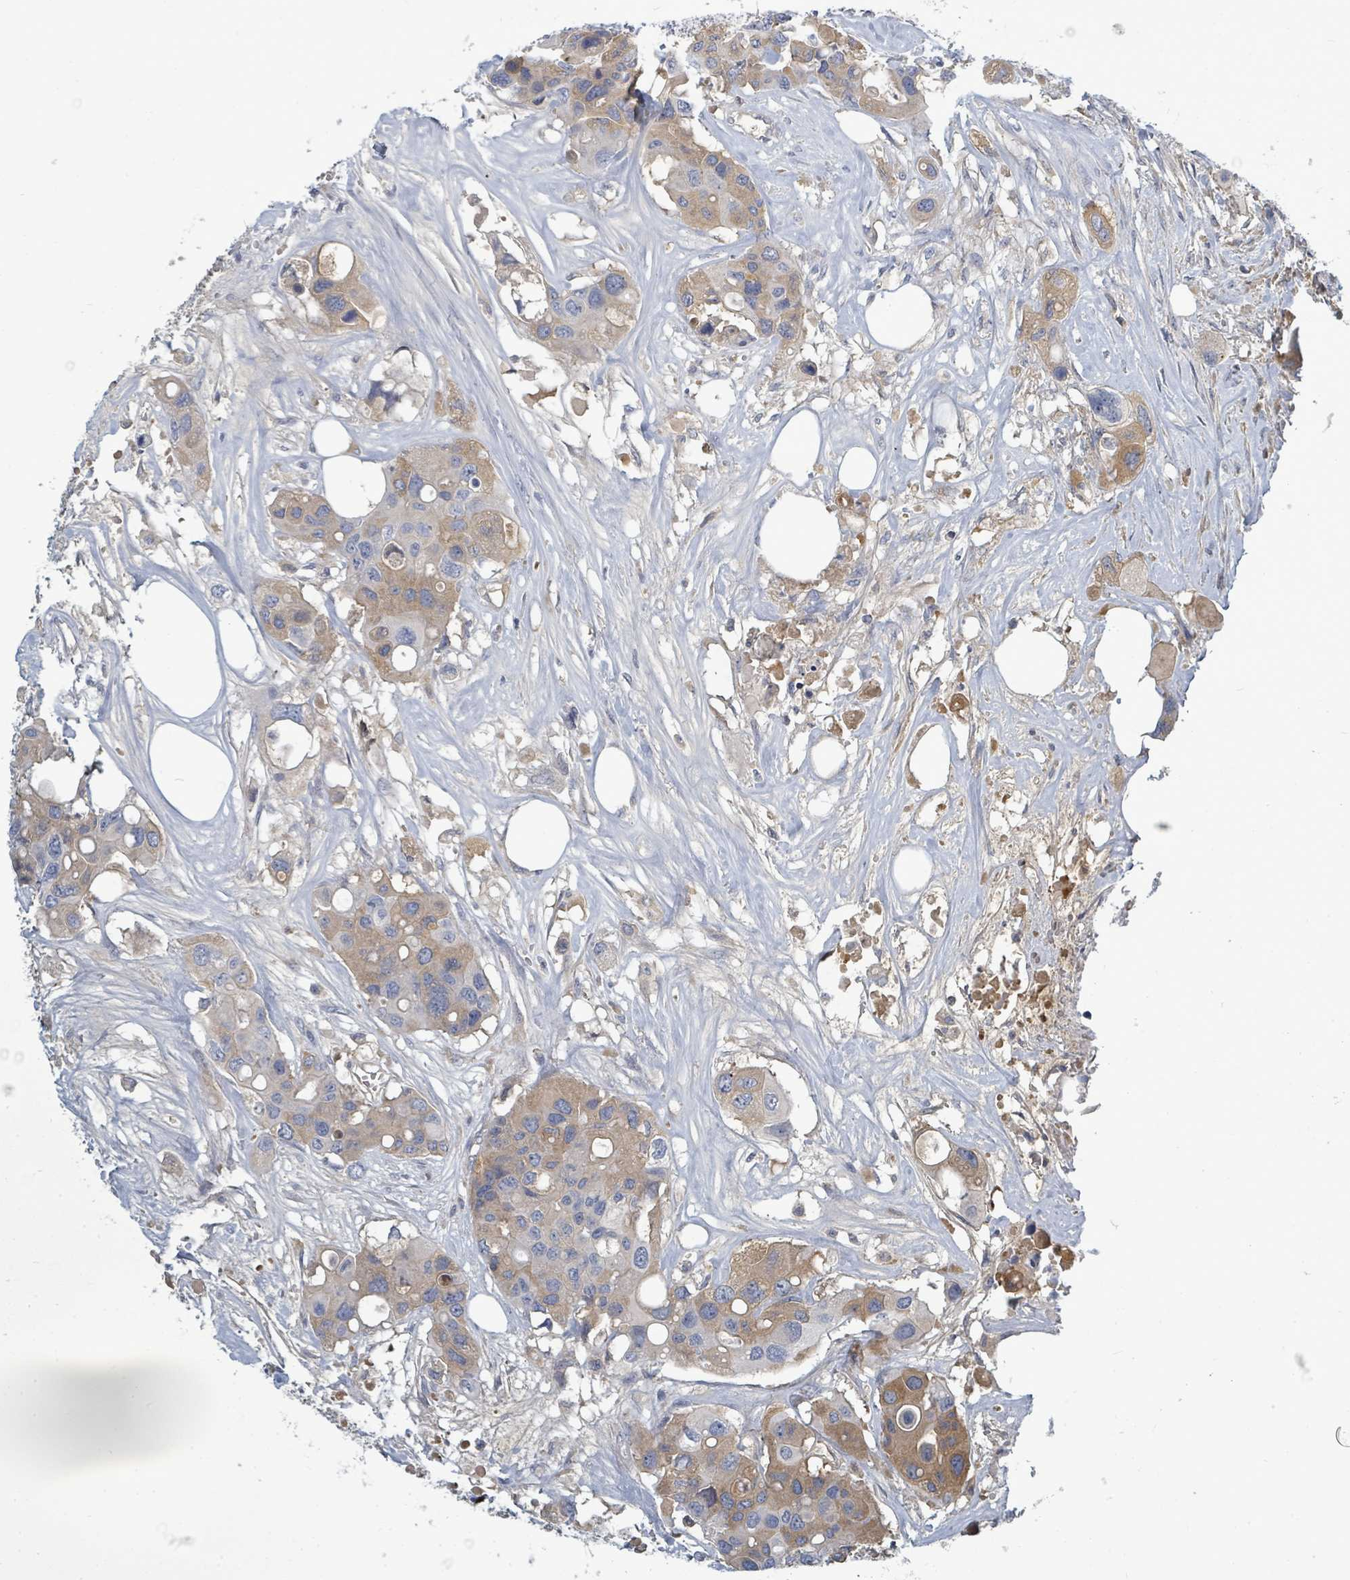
{"staining": {"intensity": "moderate", "quantity": "<25%", "location": "cytoplasmic/membranous"}, "tissue": "colorectal cancer", "cell_type": "Tumor cells", "image_type": "cancer", "snomed": [{"axis": "morphology", "description": "Adenocarcinoma, NOS"}, {"axis": "topography", "description": "Colon"}], "caption": "Colorectal cancer stained with a protein marker reveals moderate staining in tumor cells.", "gene": "SLC25A23", "patient": {"sex": "male", "age": 77}}